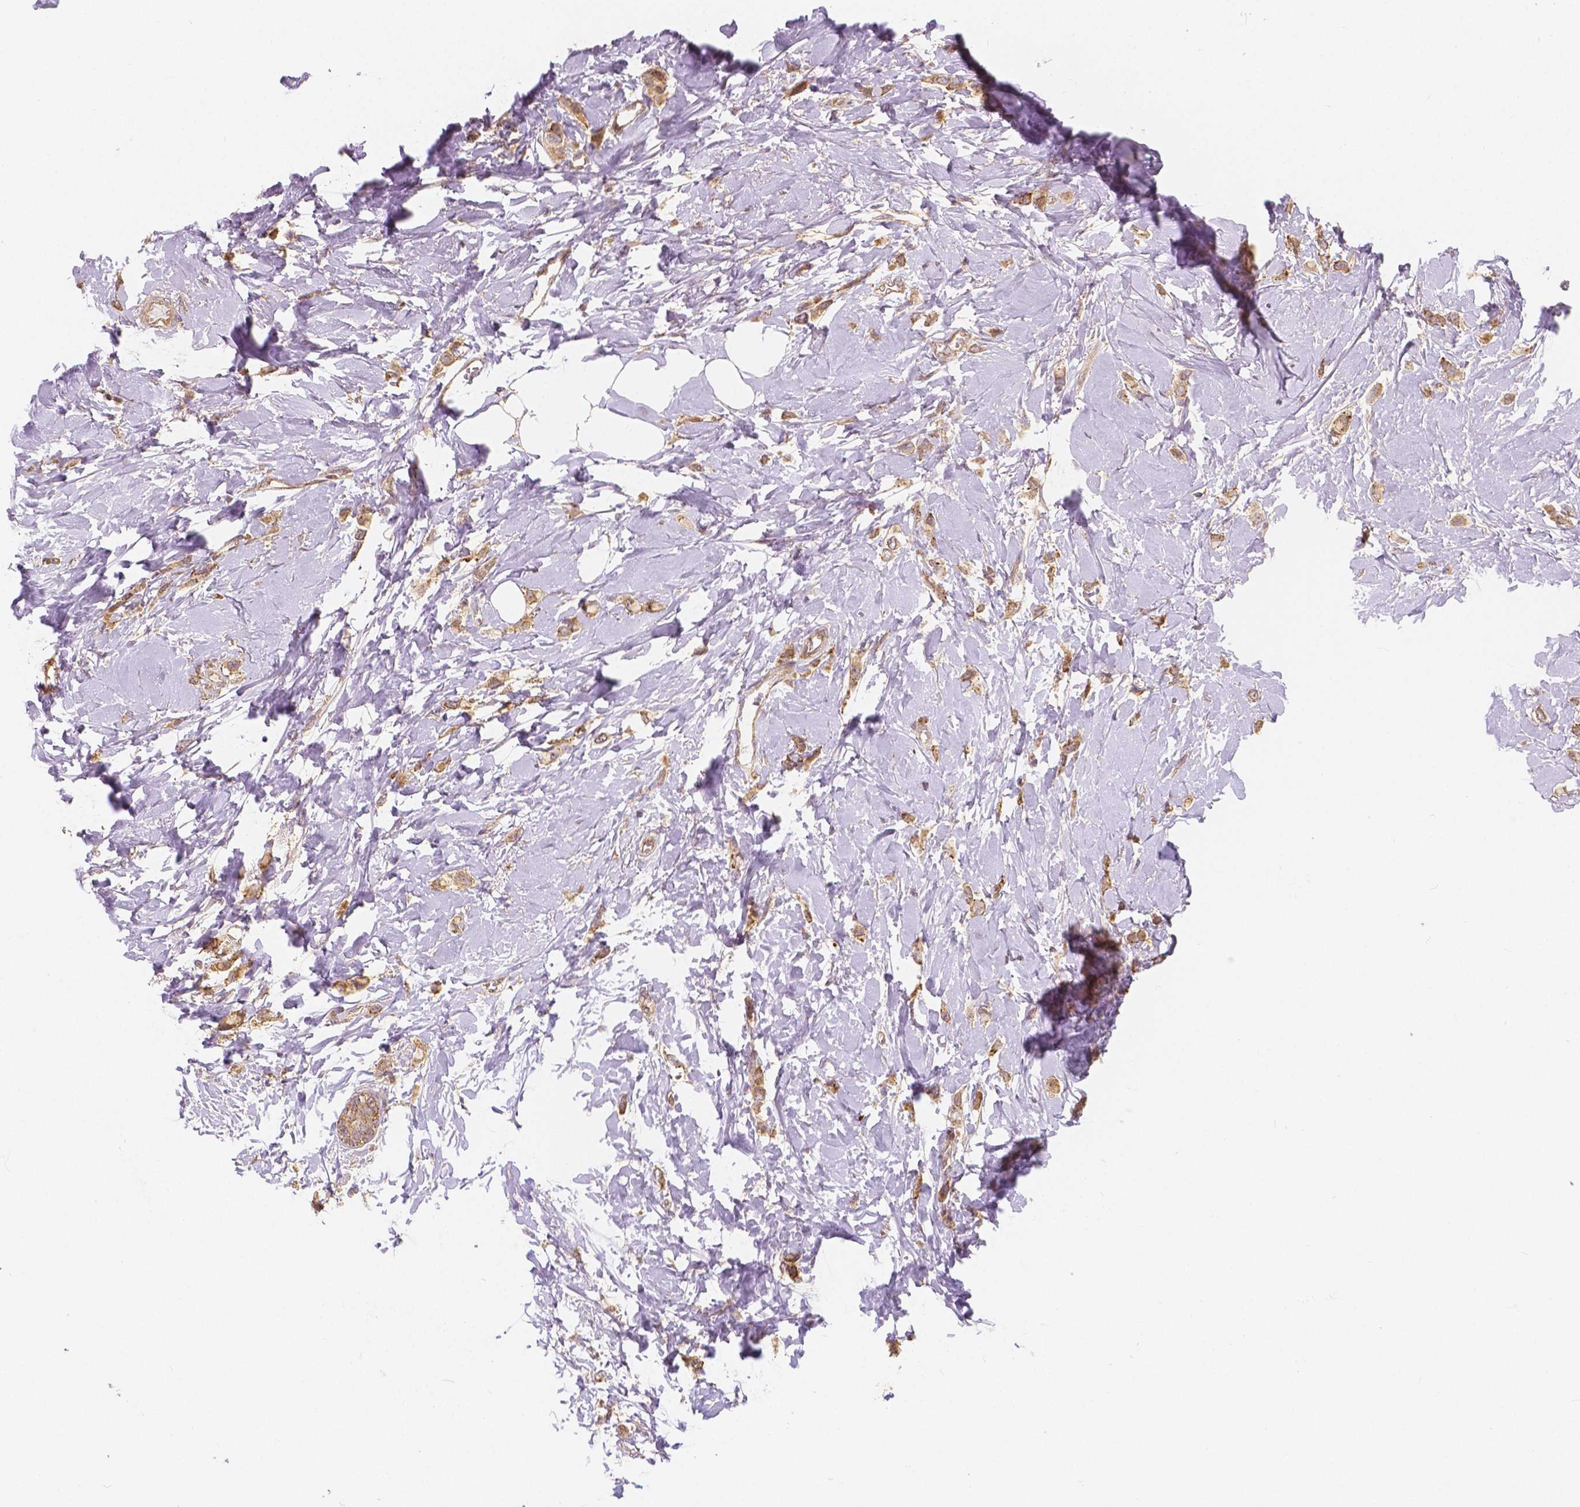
{"staining": {"intensity": "weak", "quantity": ">75%", "location": "cytoplasmic/membranous"}, "tissue": "breast cancer", "cell_type": "Tumor cells", "image_type": "cancer", "snomed": [{"axis": "morphology", "description": "Lobular carcinoma"}, {"axis": "topography", "description": "Breast"}], "caption": "An image of human breast lobular carcinoma stained for a protein demonstrates weak cytoplasmic/membranous brown staining in tumor cells.", "gene": "SNX12", "patient": {"sex": "female", "age": 66}}